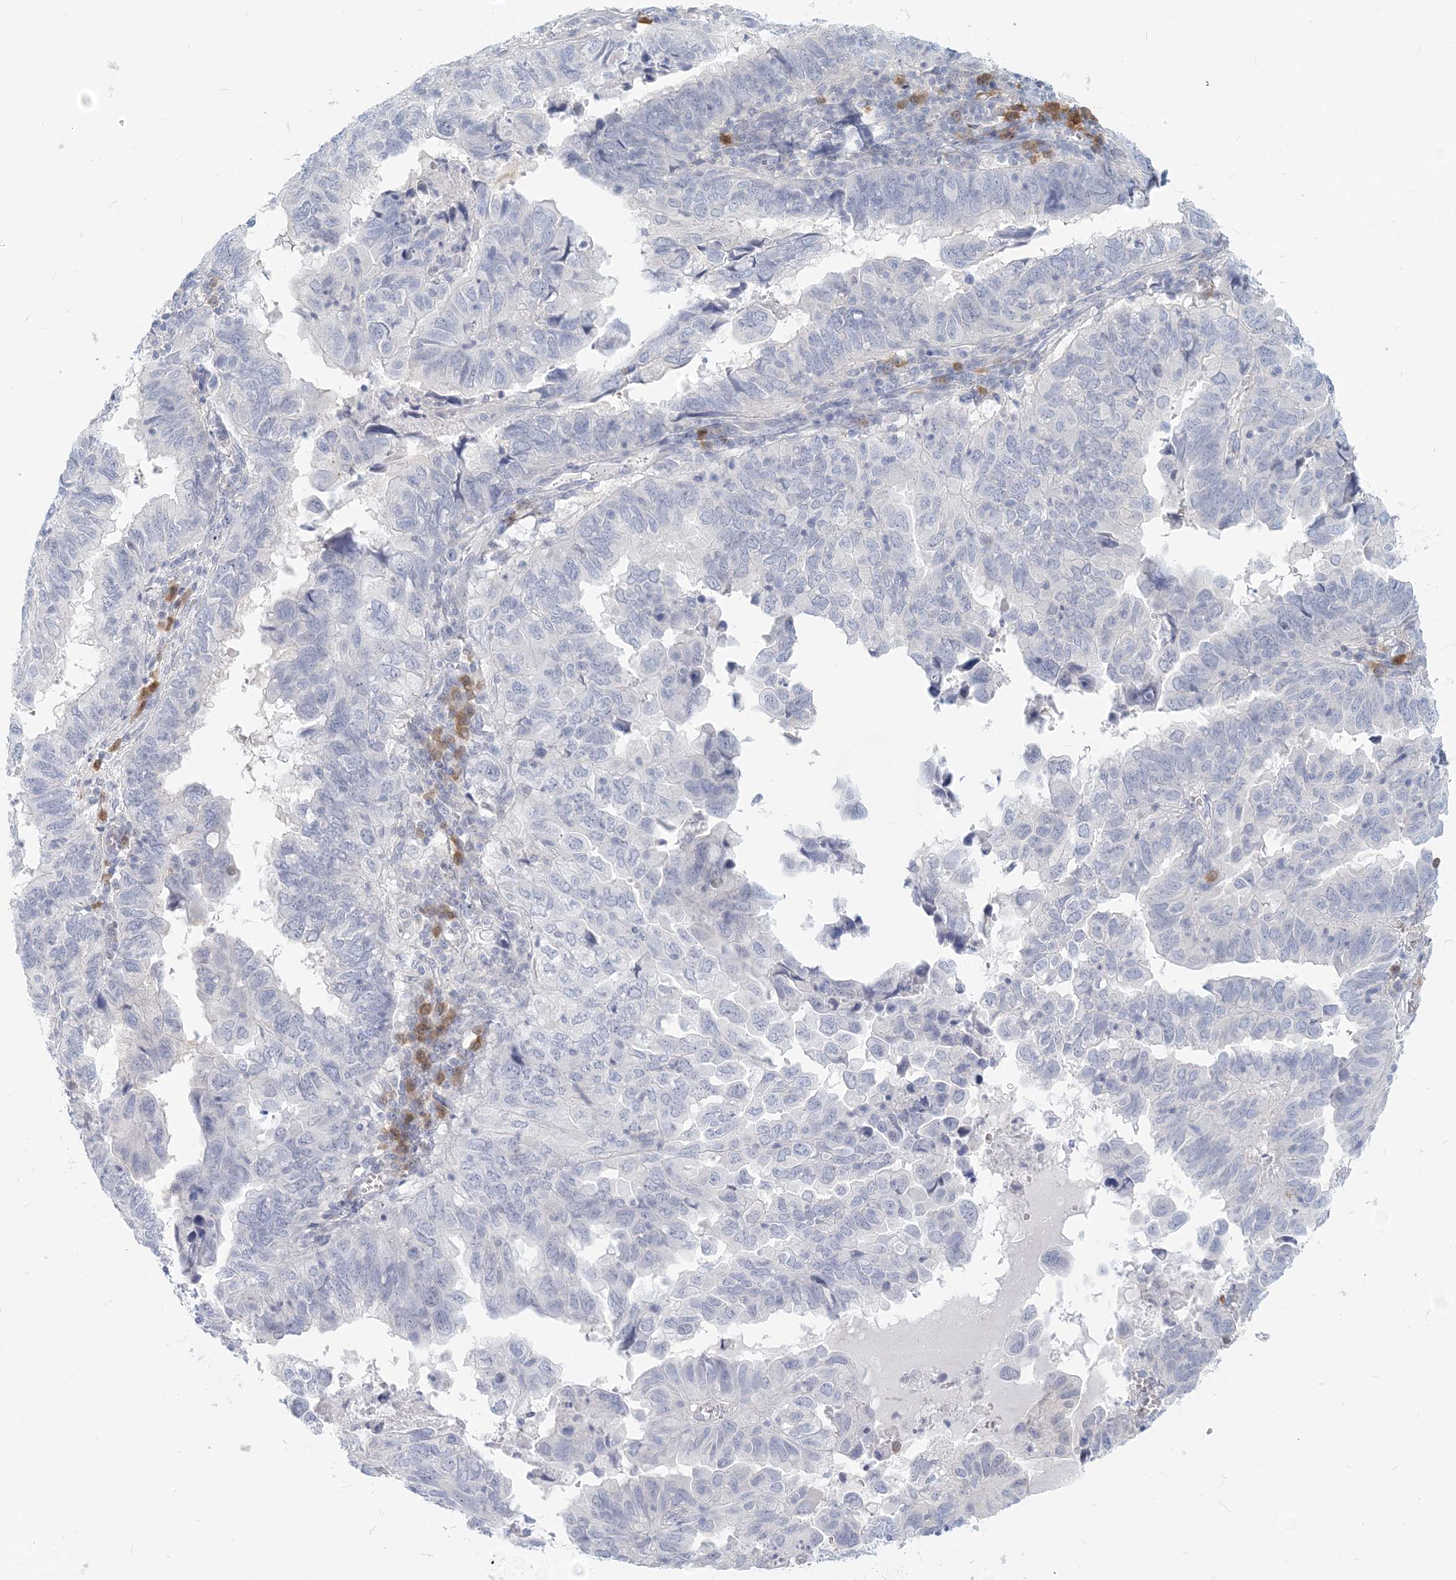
{"staining": {"intensity": "negative", "quantity": "none", "location": "none"}, "tissue": "endometrial cancer", "cell_type": "Tumor cells", "image_type": "cancer", "snomed": [{"axis": "morphology", "description": "Adenocarcinoma, NOS"}, {"axis": "topography", "description": "Uterus"}], "caption": "Immunohistochemistry (IHC) photomicrograph of neoplastic tissue: human endometrial adenocarcinoma stained with DAB (3,3'-diaminobenzidine) displays no significant protein expression in tumor cells.", "gene": "GMPPA", "patient": {"sex": "female", "age": 77}}